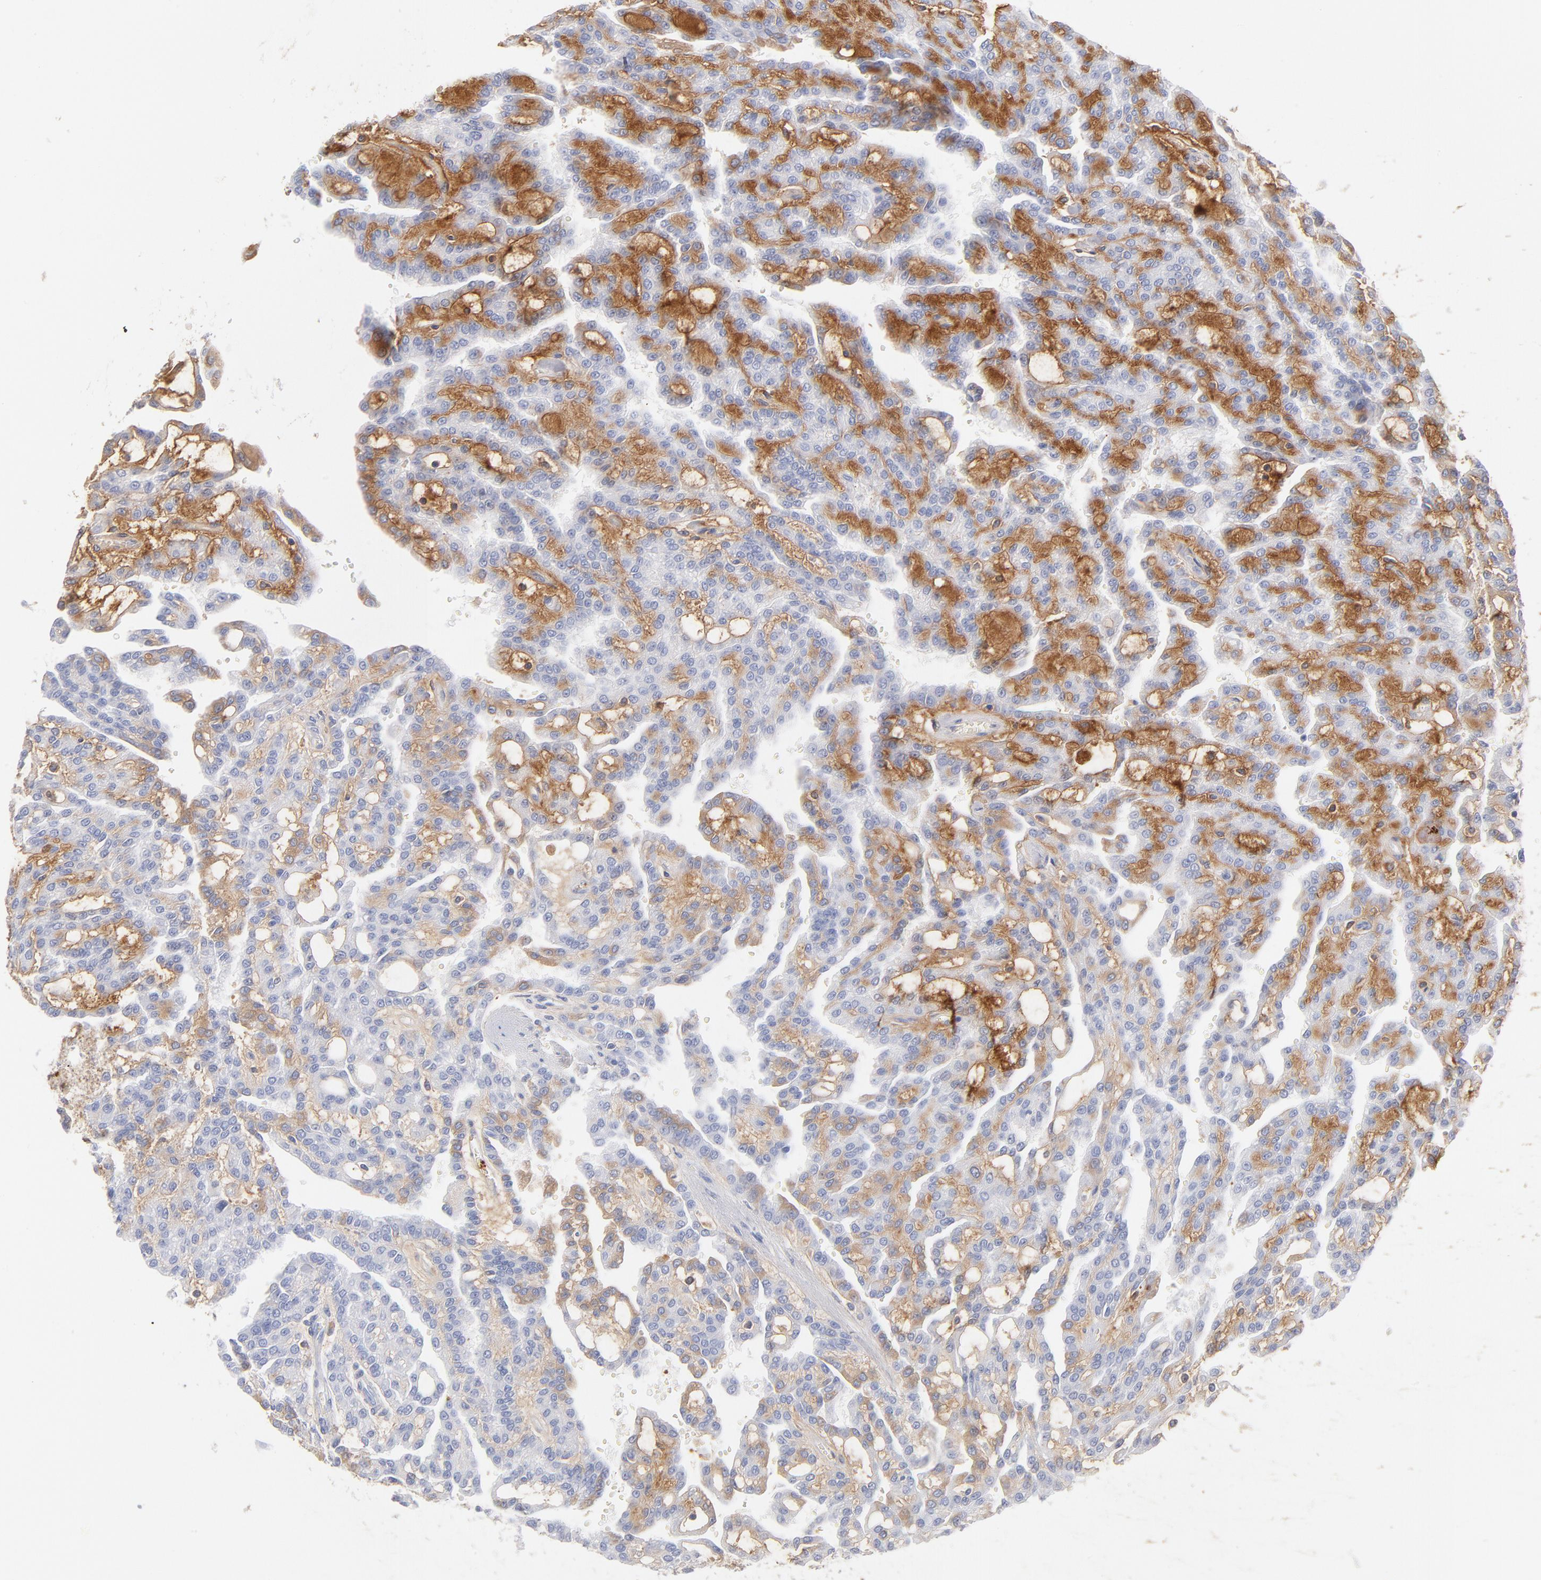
{"staining": {"intensity": "negative", "quantity": "none", "location": "none"}, "tissue": "renal cancer", "cell_type": "Tumor cells", "image_type": "cancer", "snomed": [{"axis": "morphology", "description": "Adenocarcinoma, NOS"}, {"axis": "topography", "description": "Kidney"}], "caption": "Immunohistochemical staining of renal adenocarcinoma displays no significant positivity in tumor cells.", "gene": "C3", "patient": {"sex": "male", "age": 63}}